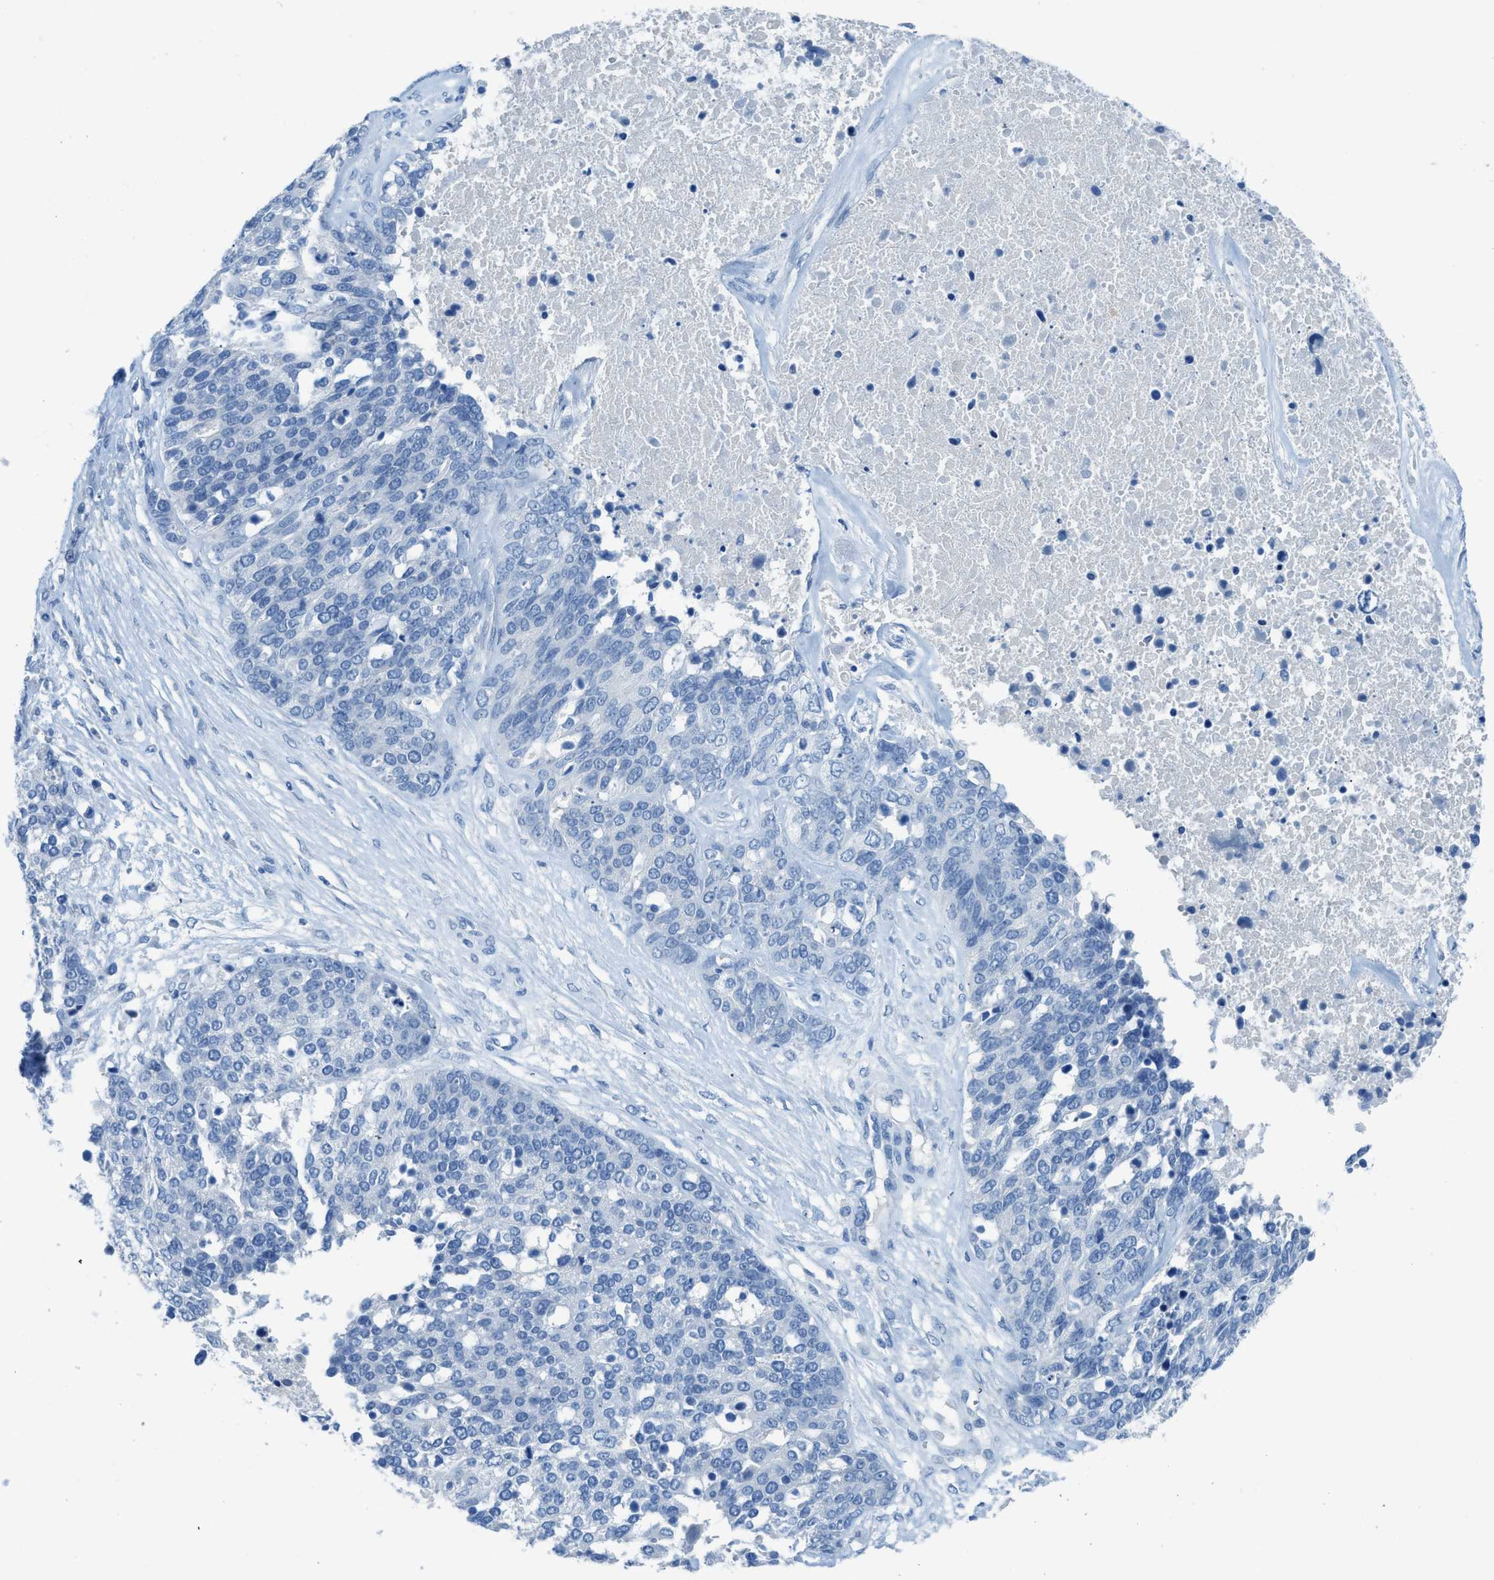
{"staining": {"intensity": "negative", "quantity": "none", "location": "none"}, "tissue": "ovarian cancer", "cell_type": "Tumor cells", "image_type": "cancer", "snomed": [{"axis": "morphology", "description": "Cystadenocarcinoma, serous, NOS"}, {"axis": "topography", "description": "Ovary"}], "caption": "The immunohistochemistry (IHC) image has no significant expression in tumor cells of ovarian cancer tissue.", "gene": "ACAN", "patient": {"sex": "female", "age": 44}}